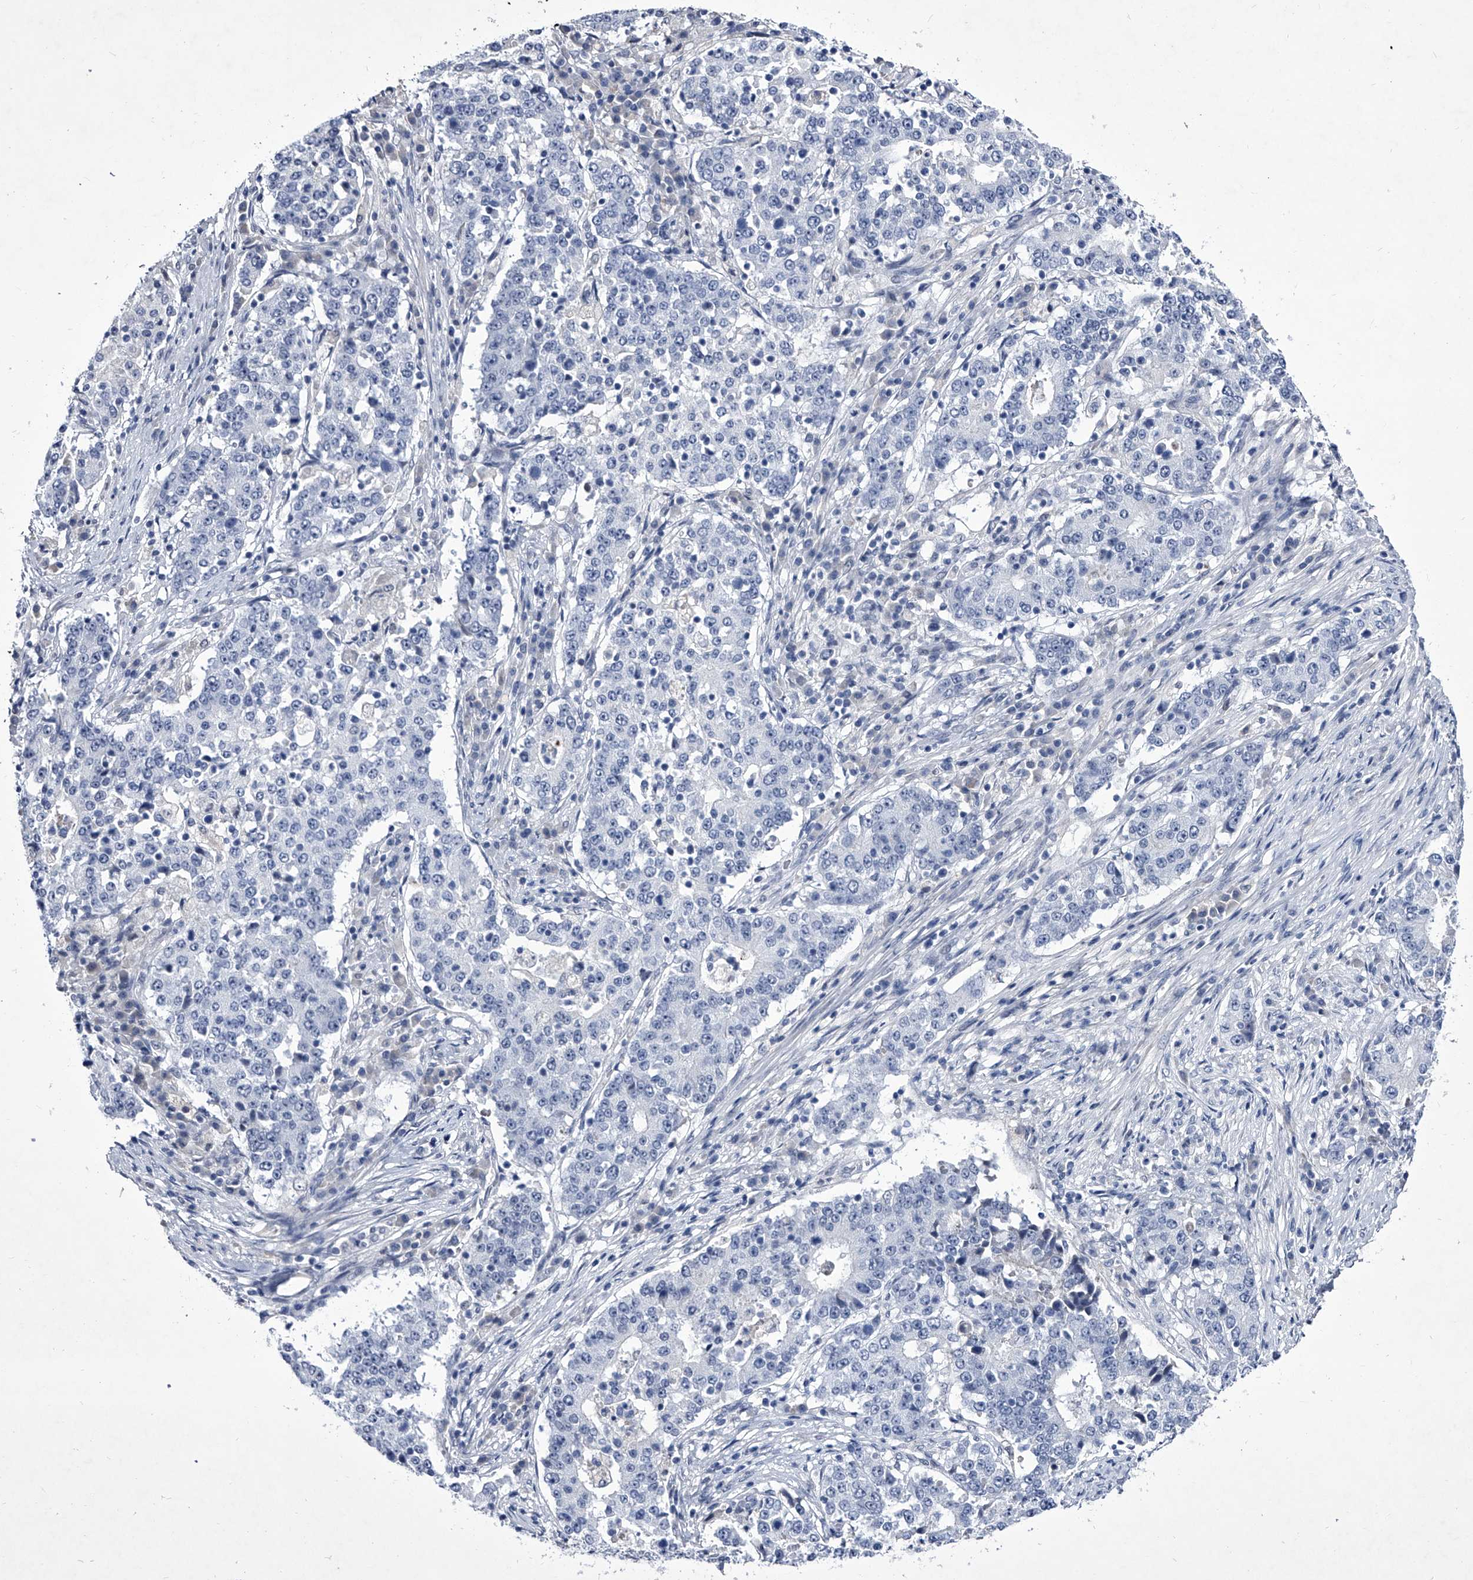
{"staining": {"intensity": "negative", "quantity": "none", "location": "none"}, "tissue": "stomach cancer", "cell_type": "Tumor cells", "image_type": "cancer", "snomed": [{"axis": "morphology", "description": "Adenocarcinoma, NOS"}, {"axis": "topography", "description": "Stomach"}], "caption": "This is a histopathology image of immunohistochemistry staining of adenocarcinoma (stomach), which shows no positivity in tumor cells. (DAB (3,3'-diaminobenzidine) immunohistochemistry (IHC) with hematoxylin counter stain).", "gene": "CRISP2", "patient": {"sex": "male", "age": 59}}